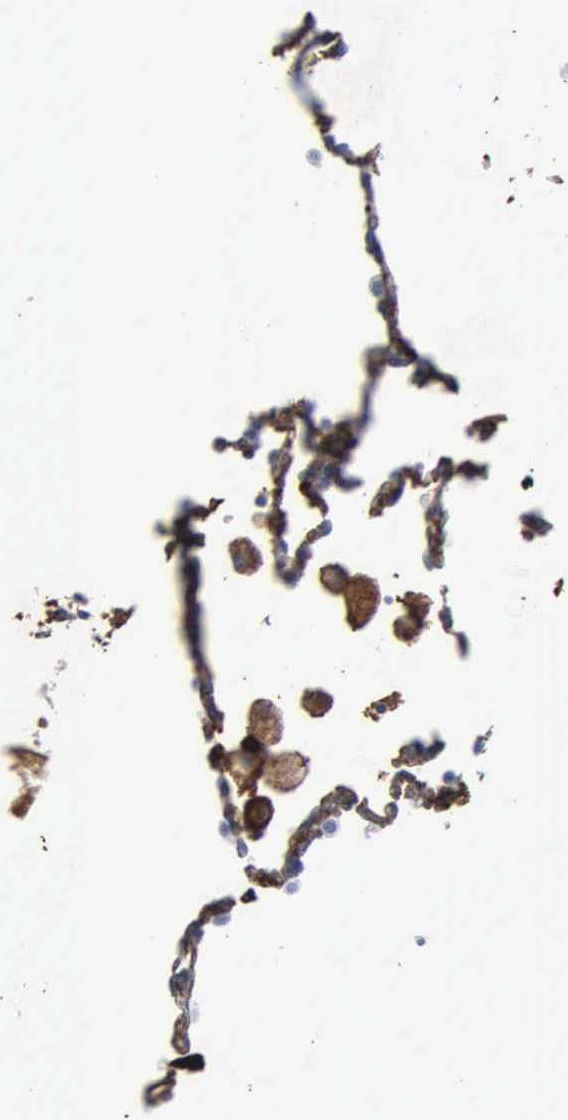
{"staining": {"intensity": "strong", "quantity": ">75%", "location": "cytoplasmic/membranous"}, "tissue": "lung", "cell_type": "Alveolar cells", "image_type": "normal", "snomed": [{"axis": "morphology", "description": "Normal tissue, NOS"}, {"axis": "topography", "description": "Lung"}], "caption": "Protein expression by IHC shows strong cytoplasmic/membranous expression in about >75% of alveolar cells in normal lung. (DAB (3,3'-diaminobenzidine) = brown stain, brightfield microscopy at high magnification).", "gene": "FN1", "patient": {"sex": "male", "age": 71}}